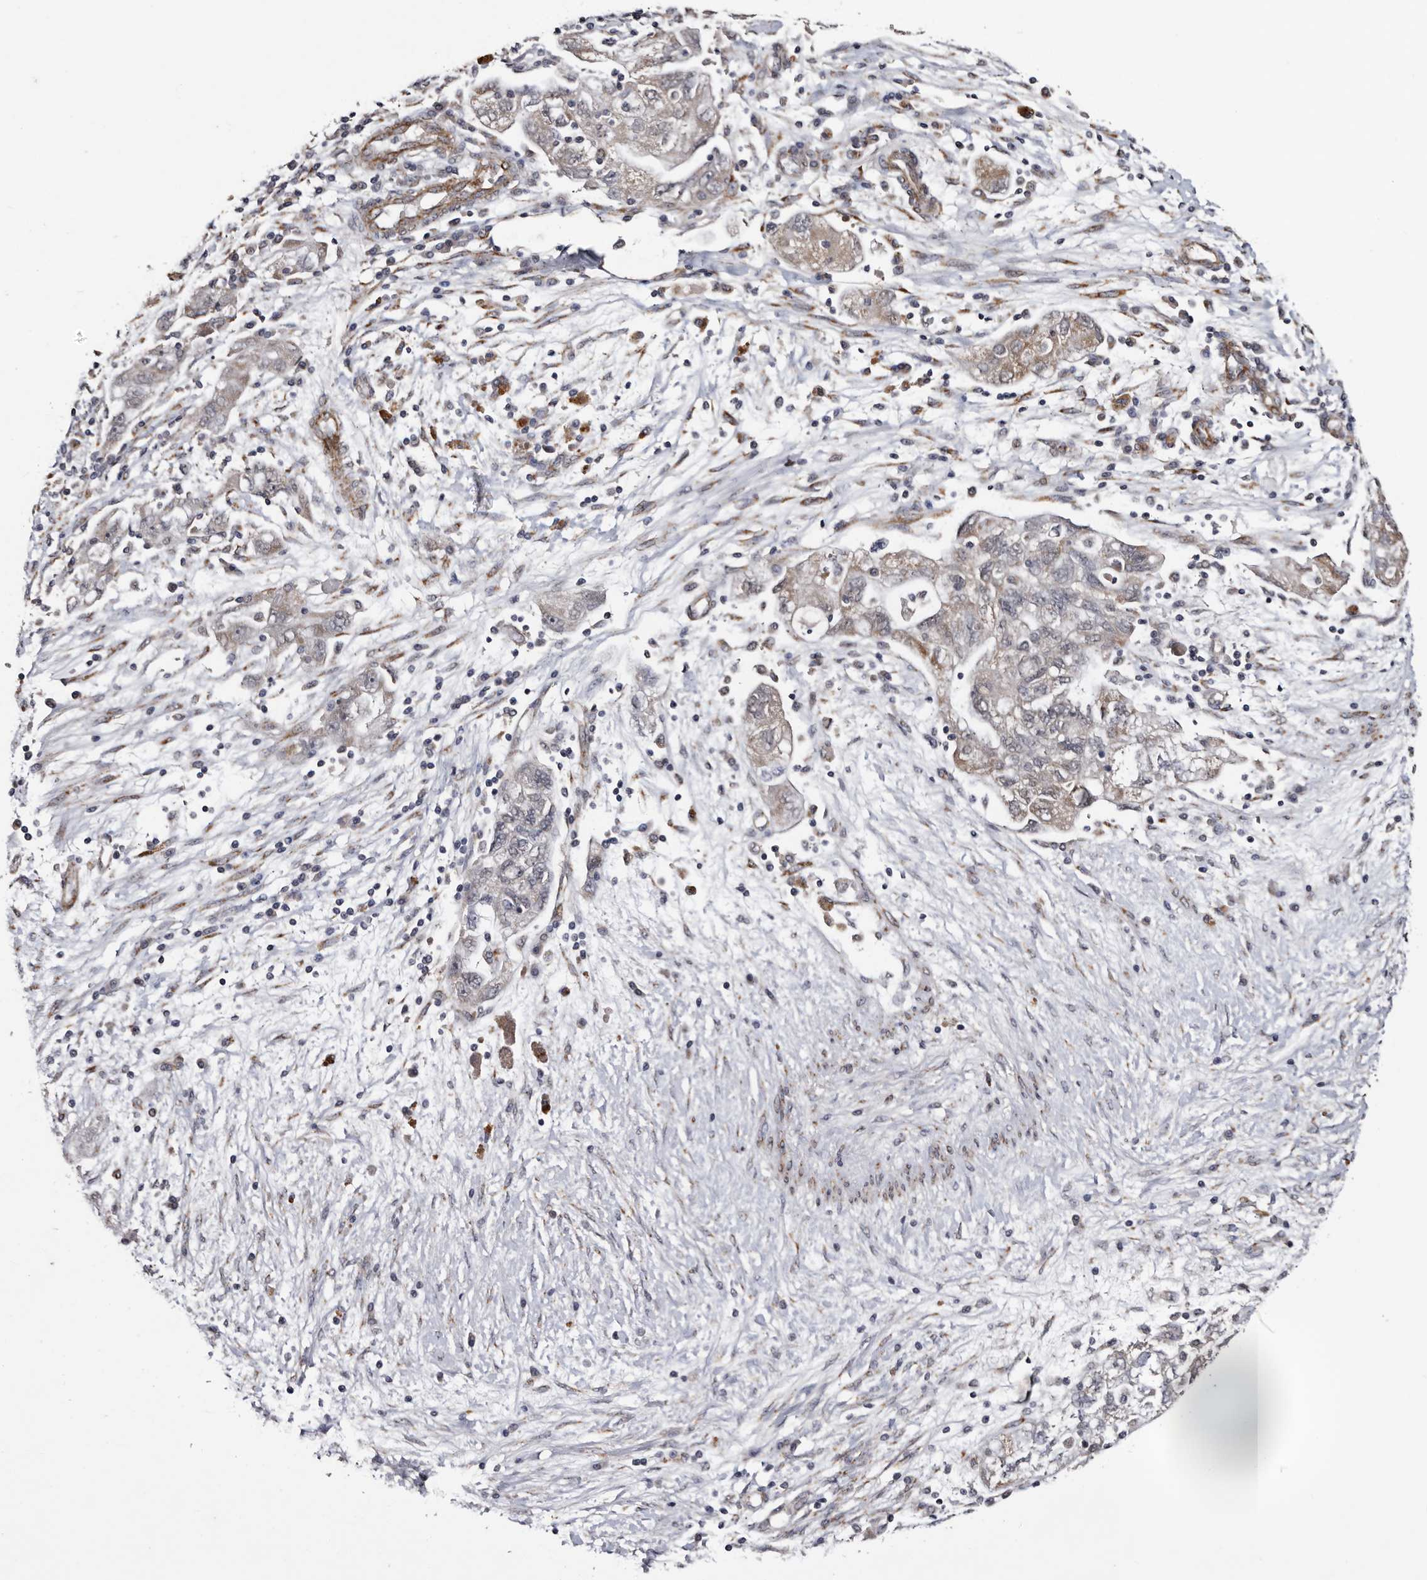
{"staining": {"intensity": "weak", "quantity": "<25%", "location": "cytoplasmic/membranous"}, "tissue": "ovarian cancer", "cell_type": "Tumor cells", "image_type": "cancer", "snomed": [{"axis": "morphology", "description": "Carcinoma, NOS"}, {"axis": "morphology", "description": "Cystadenocarcinoma, serous, NOS"}, {"axis": "topography", "description": "Ovary"}], "caption": "Micrograph shows no significant protein expression in tumor cells of ovarian cancer (serous cystadenocarcinoma). (Brightfield microscopy of DAB (3,3'-diaminobenzidine) IHC at high magnification).", "gene": "ARMCX2", "patient": {"sex": "female", "age": 69}}